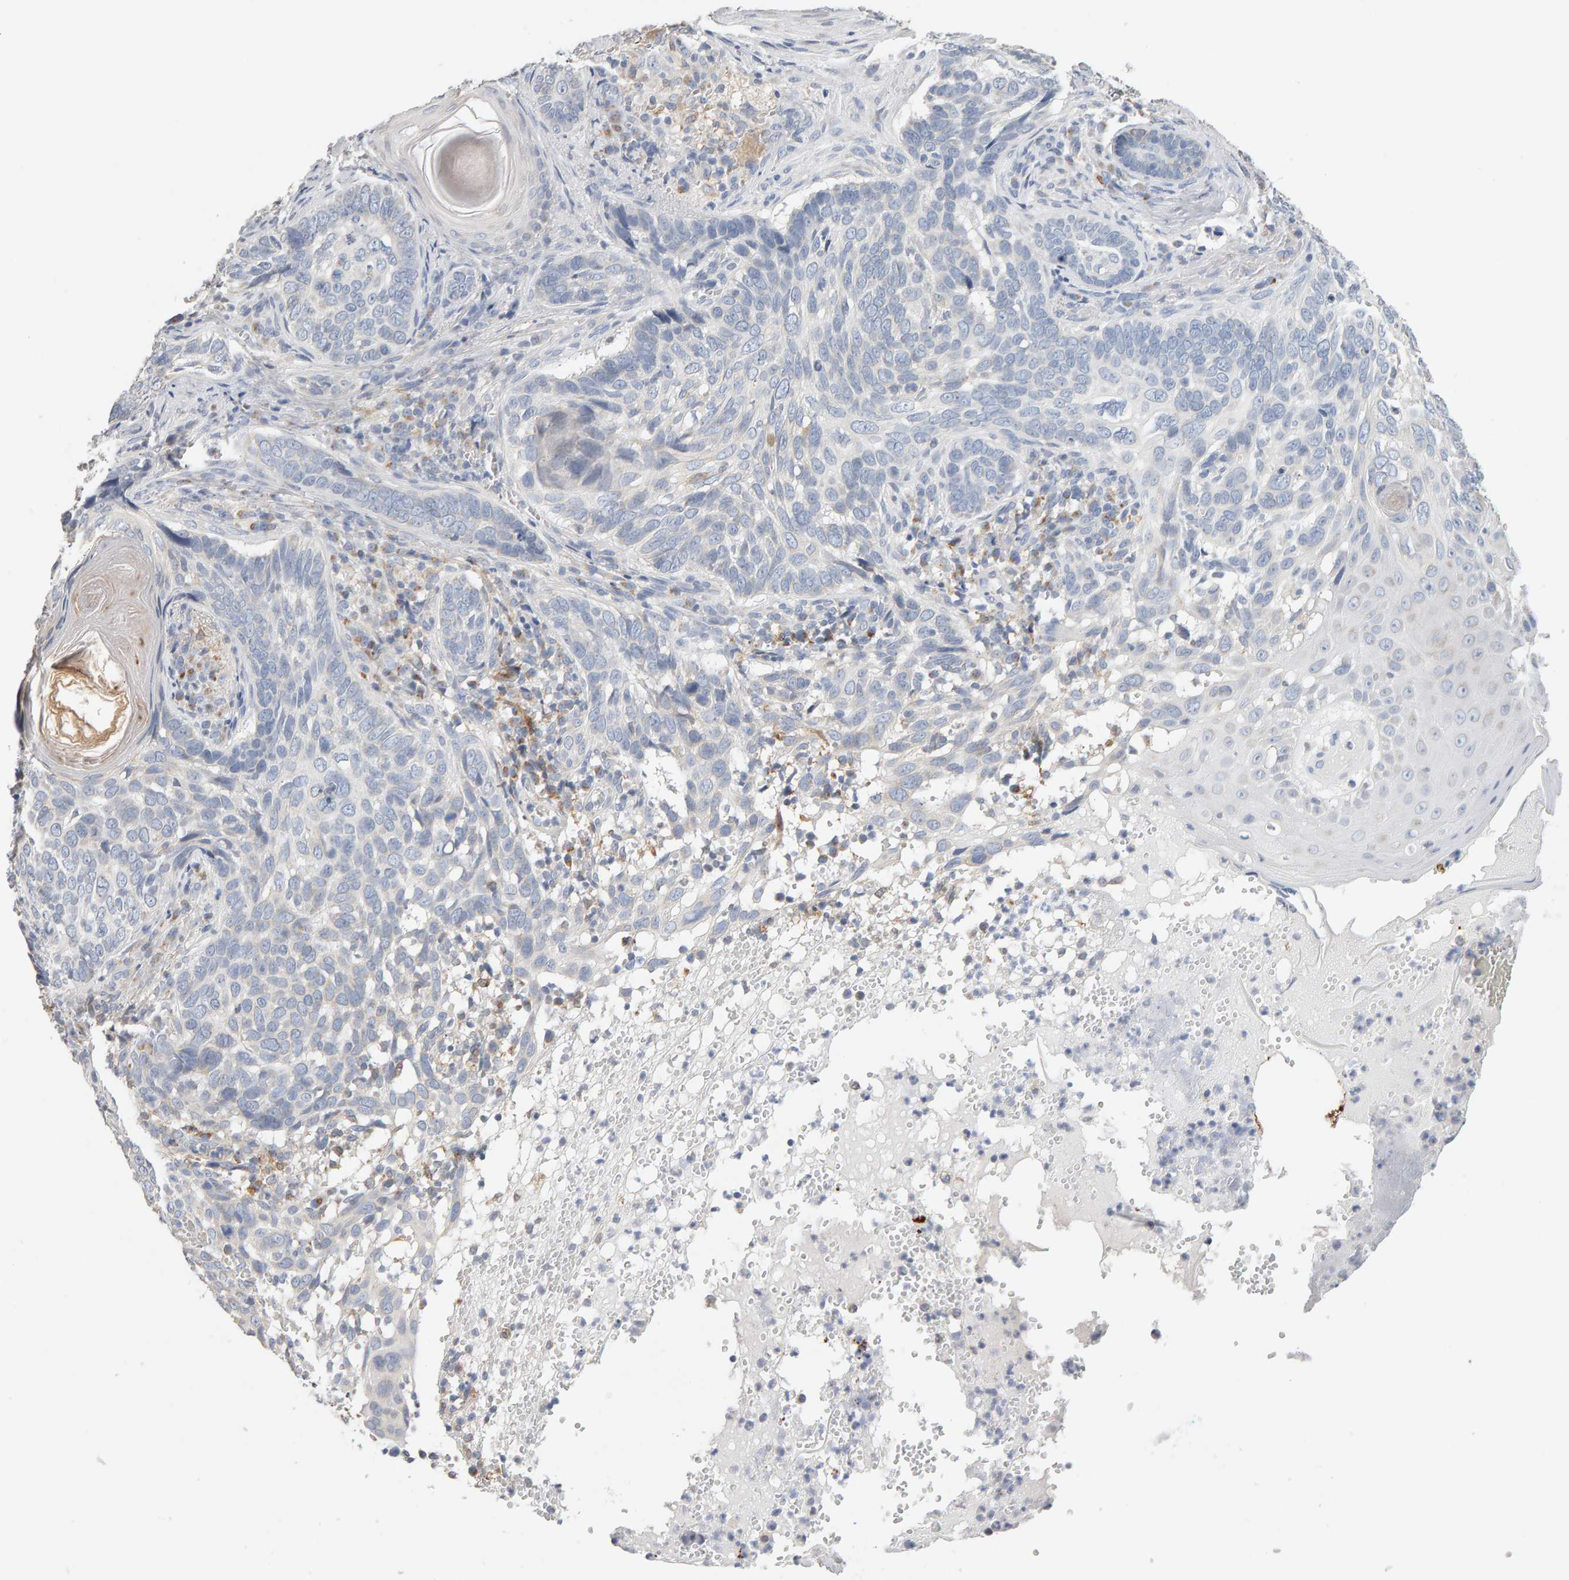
{"staining": {"intensity": "negative", "quantity": "none", "location": "none"}, "tissue": "skin cancer", "cell_type": "Tumor cells", "image_type": "cancer", "snomed": [{"axis": "morphology", "description": "Basal cell carcinoma"}, {"axis": "topography", "description": "Skin"}], "caption": "There is no significant staining in tumor cells of skin cancer.", "gene": "SGPL1", "patient": {"sex": "female", "age": 89}}